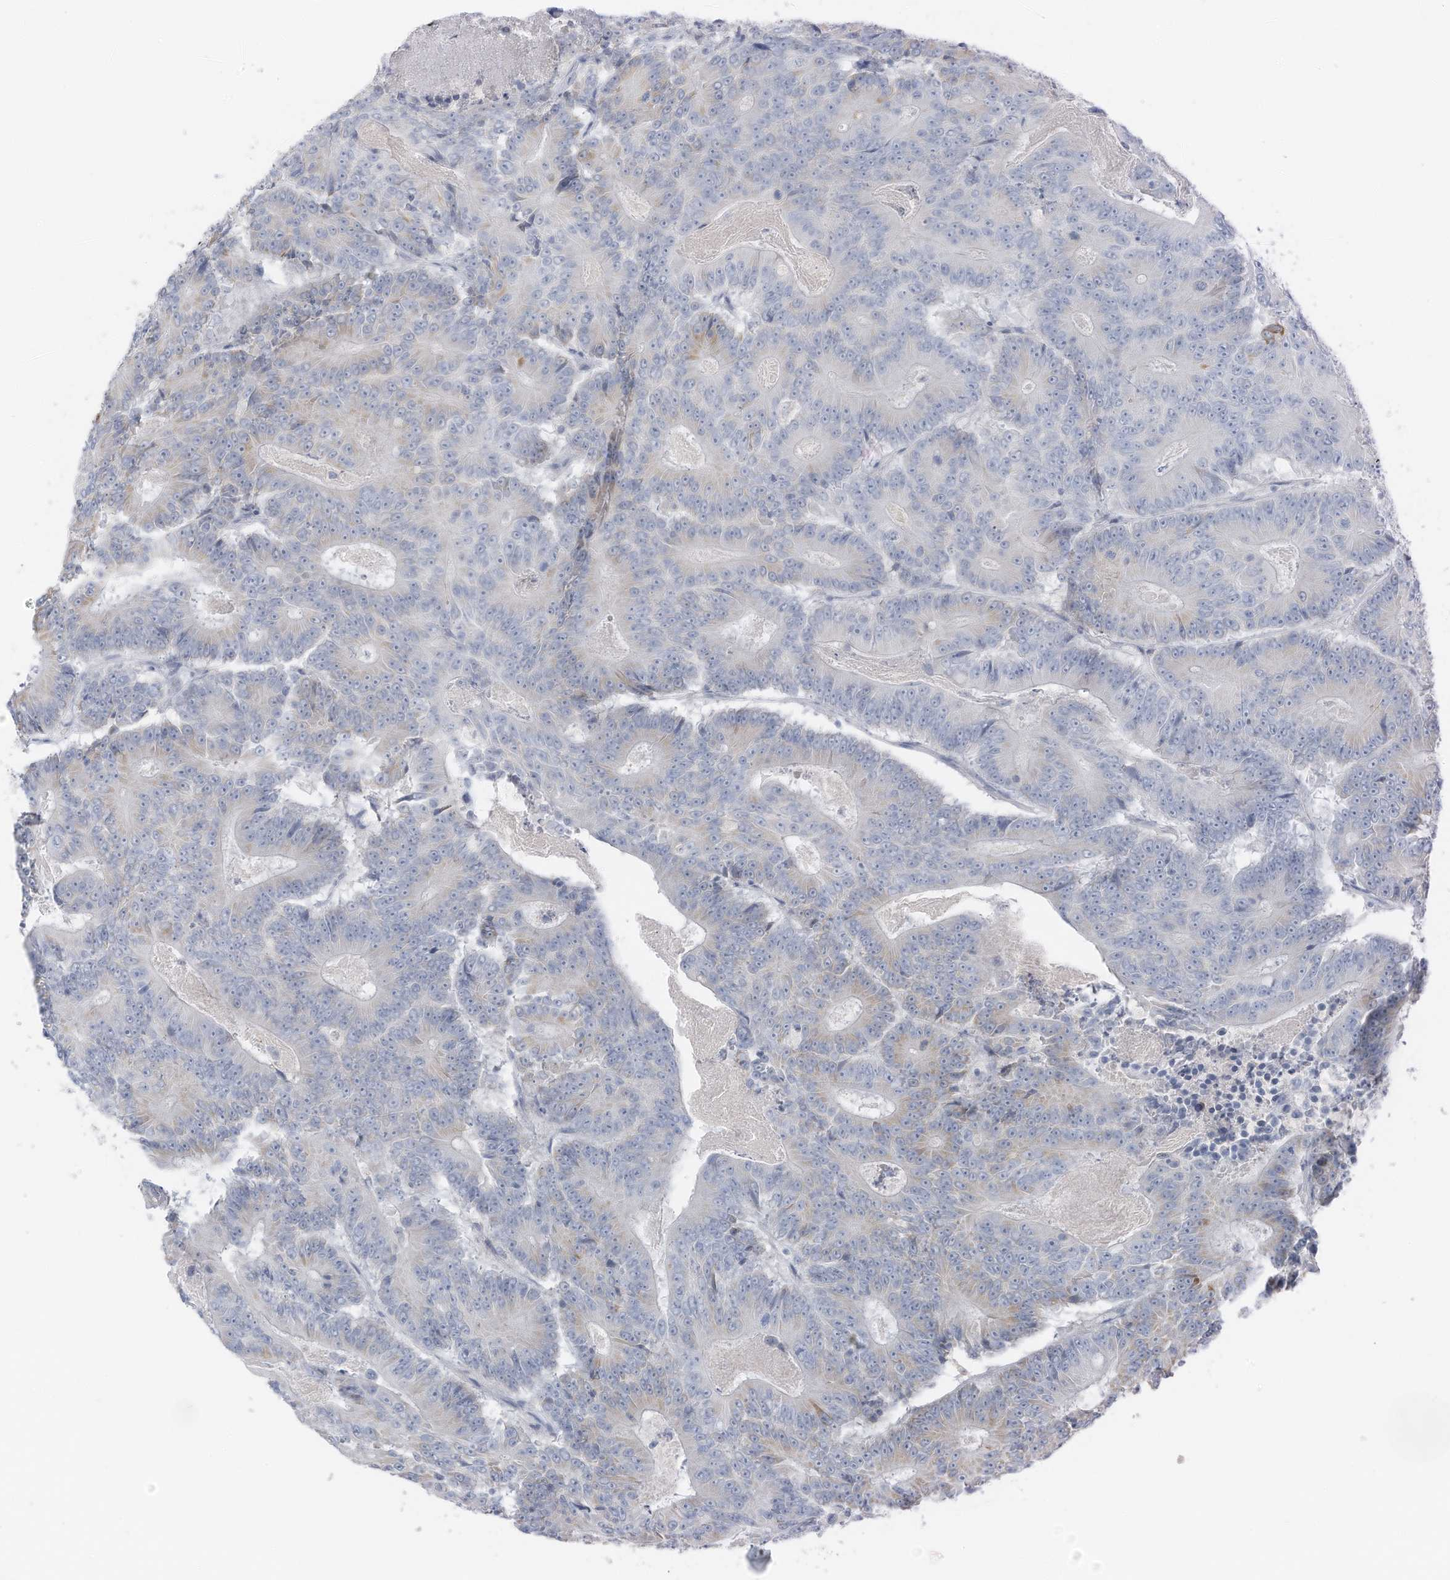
{"staining": {"intensity": "negative", "quantity": "none", "location": "none"}, "tissue": "colorectal cancer", "cell_type": "Tumor cells", "image_type": "cancer", "snomed": [{"axis": "morphology", "description": "Adenocarcinoma, NOS"}, {"axis": "topography", "description": "Colon"}], "caption": "IHC photomicrograph of neoplastic tissue: colorectal cancer (adenocarcinoma) stained with DAB displays no significant protein expression in tumor cells.", "gene": "SLC25A43", "patient": {"sex": "male", "age": 83}}